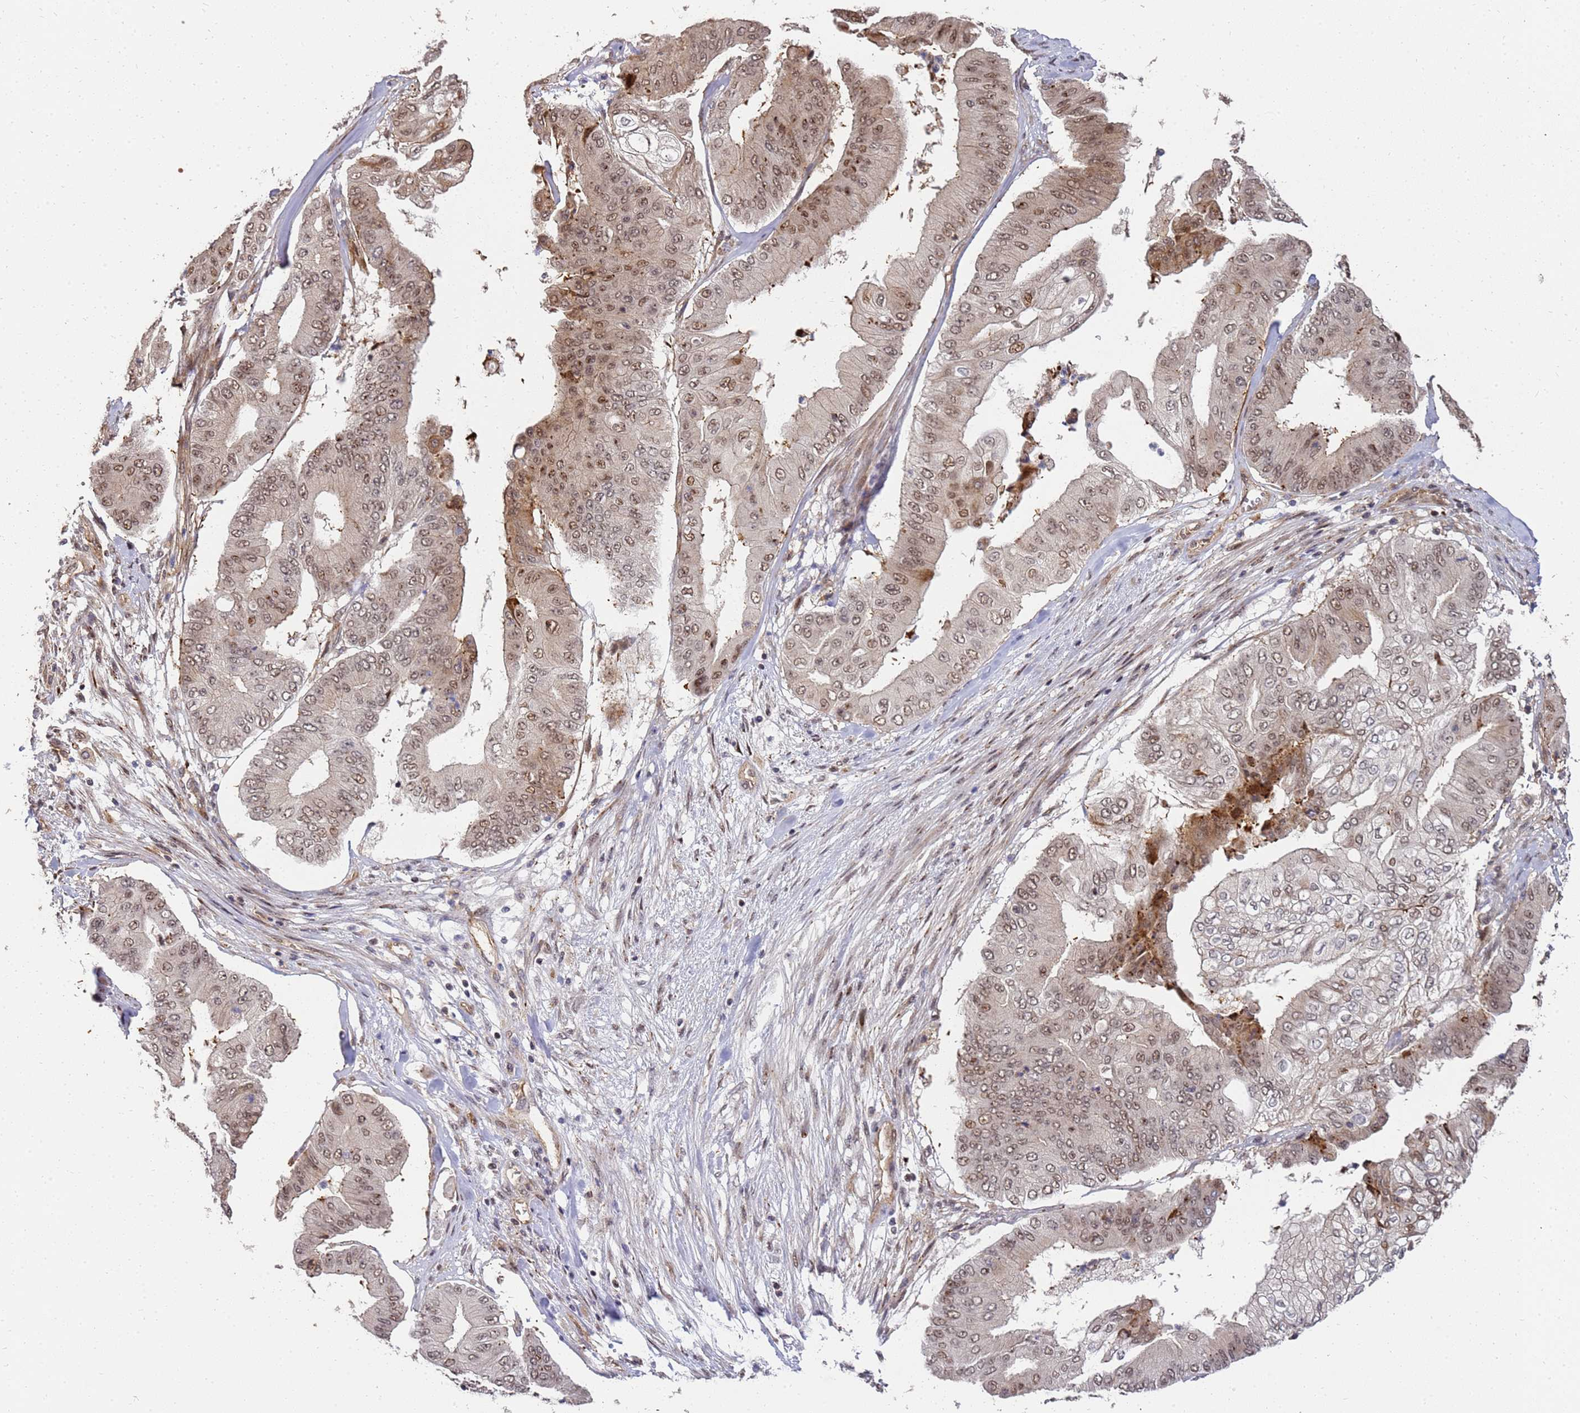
{"staining": {"intensity": "moderate", "quantity": ">75%", "location": "nuclear"}, "tissue": "pancreatic cancer", "cell_type": "Tumor cells", "image_type": "cancer", "snomed": [{"axis": "morphology", "description": "Adenocarcinoma, NOS"}, {"axis": "topography", "description": "Pancreas"}], "caption": "Immunohistochemical staining of adenocarcinoma (pancreatic) reveals medium levels of moderate nuclear staining in about >75% of tumor cells. (brown staining indicates protein expression, while blue staining denotes nuclei).", "gene": "ST18", "patient": {"sex": "female", "age": 77}}